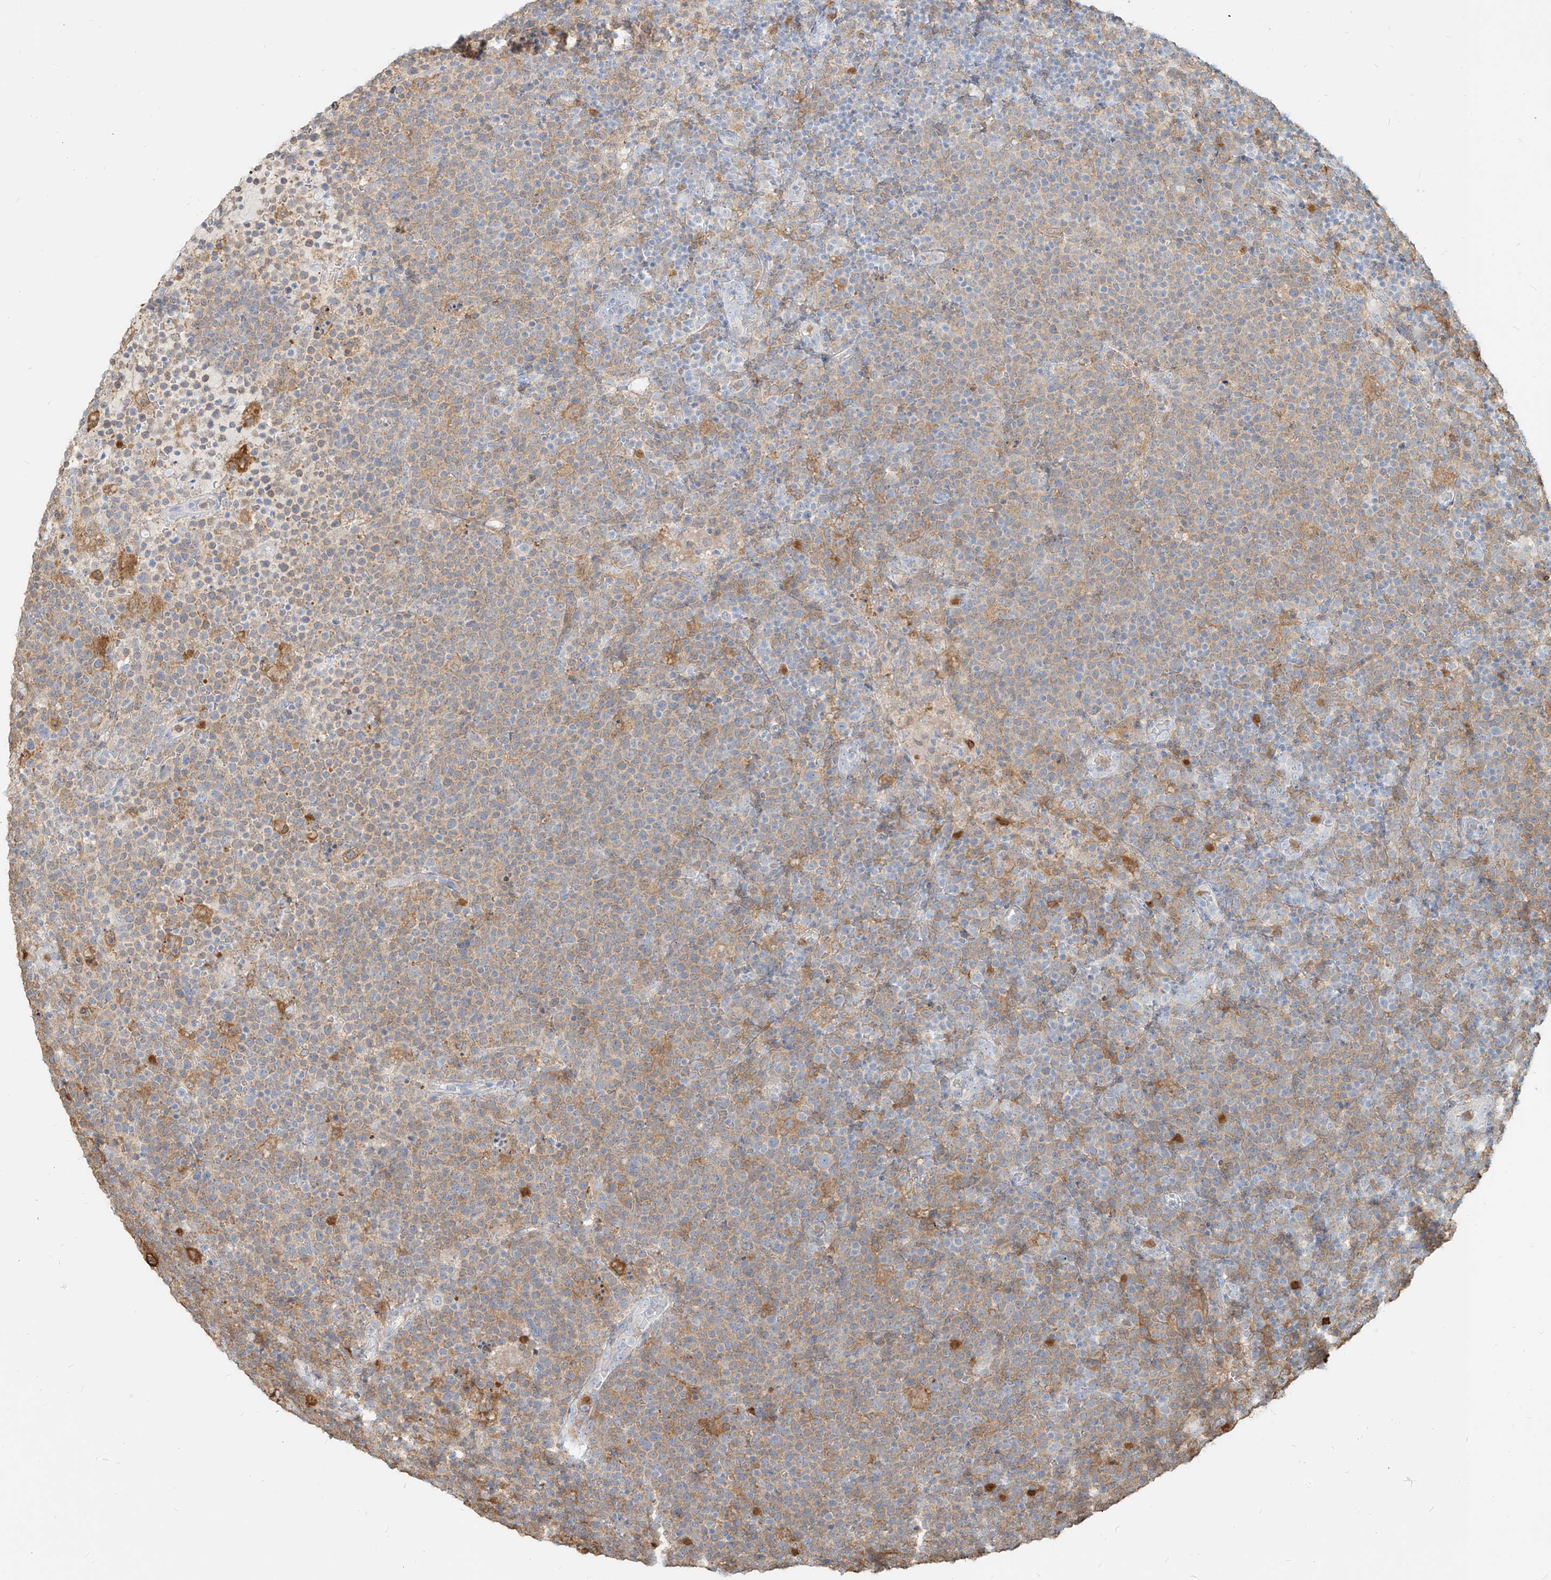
{"staining": {"intensity": "negative", "quantity": "none", "location": "none"}, "tissue": "lymphoma", "cell_type": "Tumor cells", "image_type": "cancer", "snomed": [{"axis": "morphology", "description": "Malignant lymphoma, non-Hodgkin's type, High grade"}, {"axis": "topography", "description": "Lymph node"}], "caption": "The image exhibits no staining of tumor cells in lymphoma.", "gene": "PGD", "patient": {"sex": "male", "age": 61}}